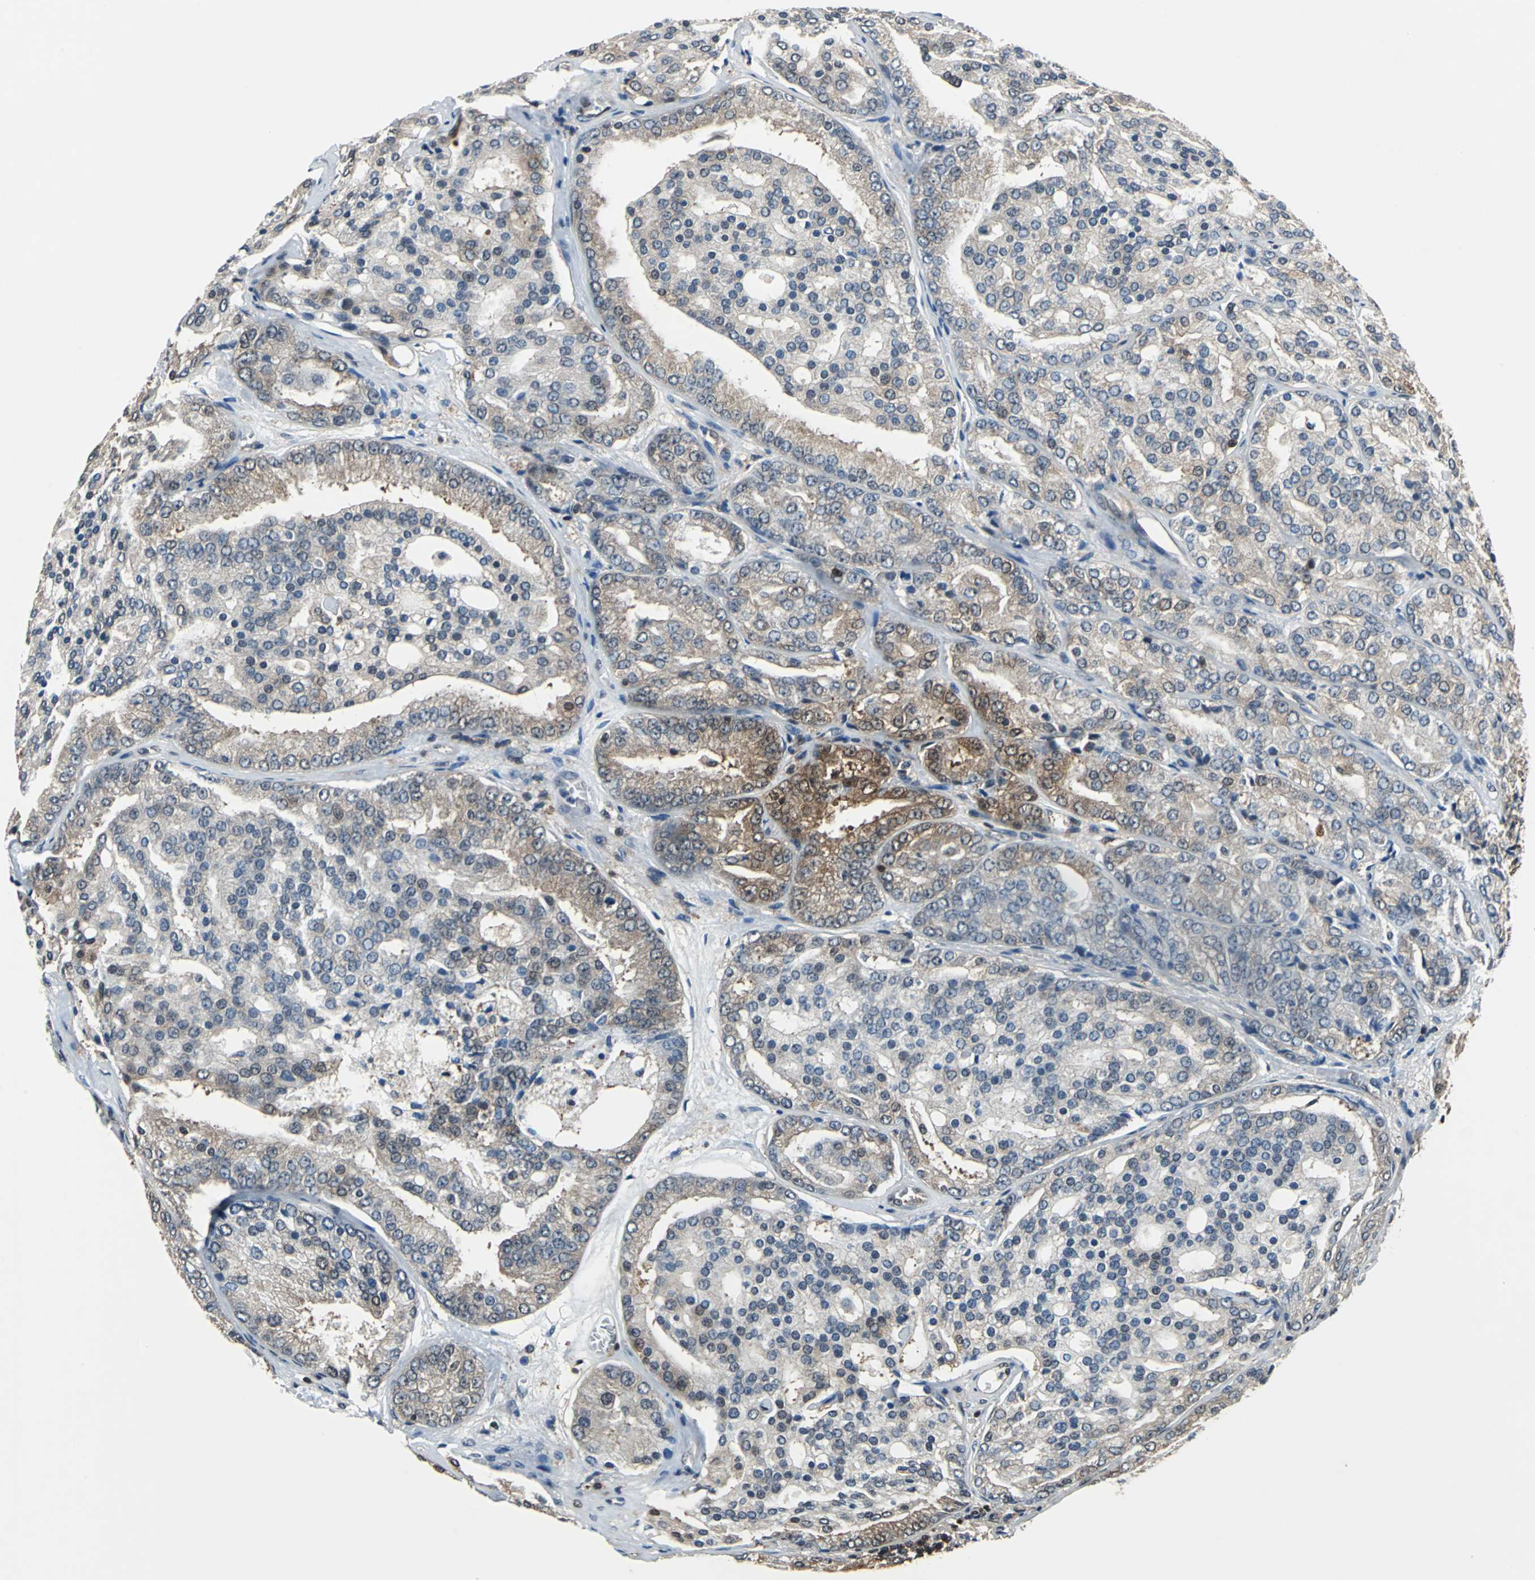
{"staining": {"intensity": "weak", "quantity": "25%-75%", "location": "cytoplasmic/membranous,nuclear"}, "tissue": "prostate cancer", "cell_type": "Tumor cells", "image_type": "cancer", "snomed": [{"axis": "morphology", "description": "Adenocarcinoma, High grade"}, {"axis": "topography", "description": "Prostate"}], "caption": "DAB (3,3'-diaminobenzidine) immunohistochemical staining of prostate cancer (high-grade adenocarcinoma) shows weak cytoplasmic/membranous and nuclear protein expression in about 25%-75% of tumor cells.", "gene": "PSME1", "patient": {"sex": "male", "age": 64}}